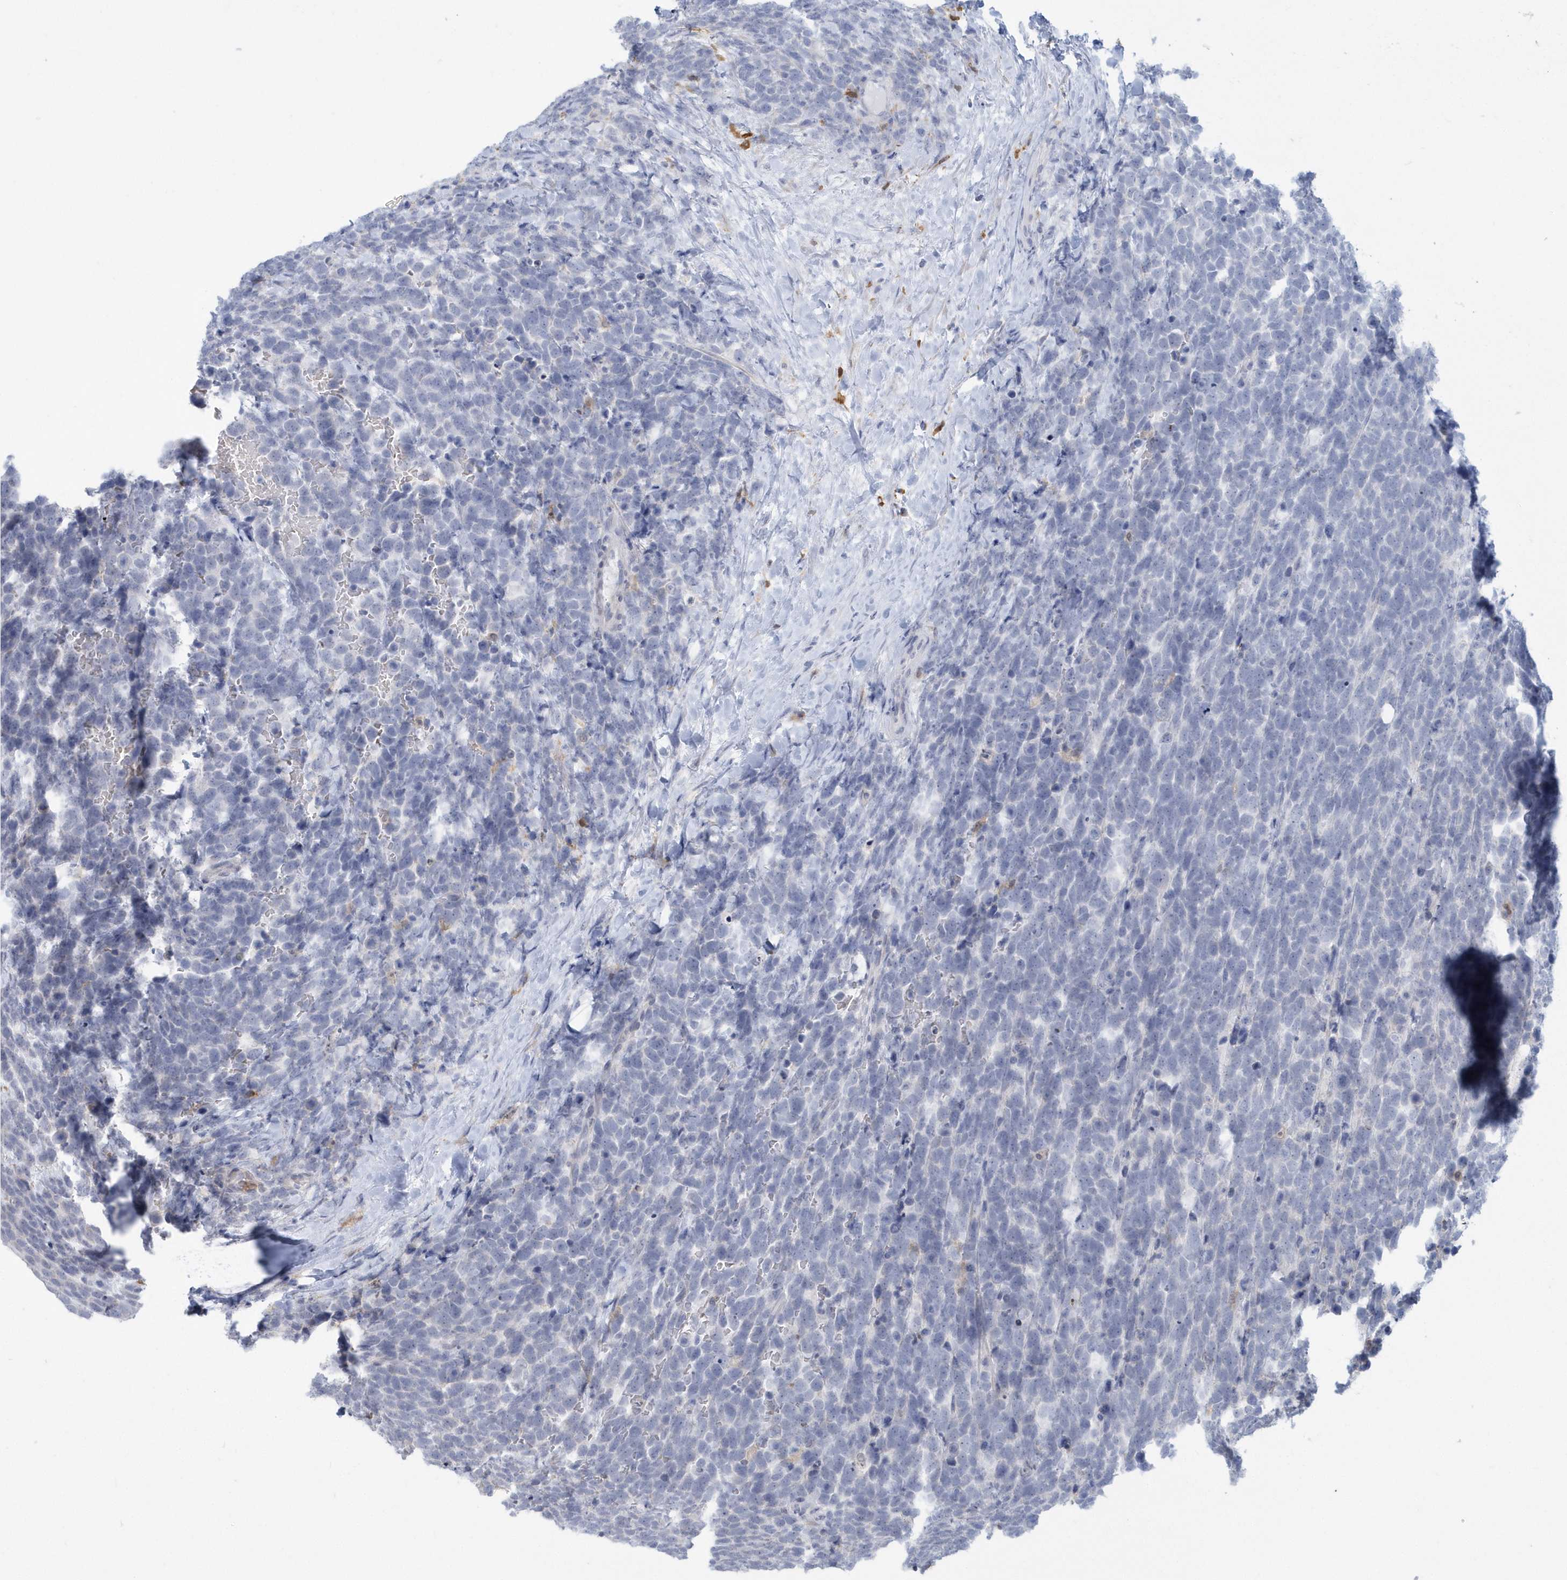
{"staining": {"intensity": "negative", "quantity": "none", "location": "none"}, "tissue": "urothelial cancer", "cell_type": "Tumor cells", "image_type": "cancer", "snomed": [{"axis": "morphology", "description": "Urothelial carcinoma, High grade"}, {"axis": "topography", "description": "Urinary bladder"}], "caption": "Tumor cells are negative for protein expression in human high-grade urothelial carcinoma. (DAB (3,3'-diaminobenzidine) immunohistochemistry visualized using brightfield microscopy, high magnification).", "gene": "TSPEAR", "patient": {"sex": "female", "age": 82}}